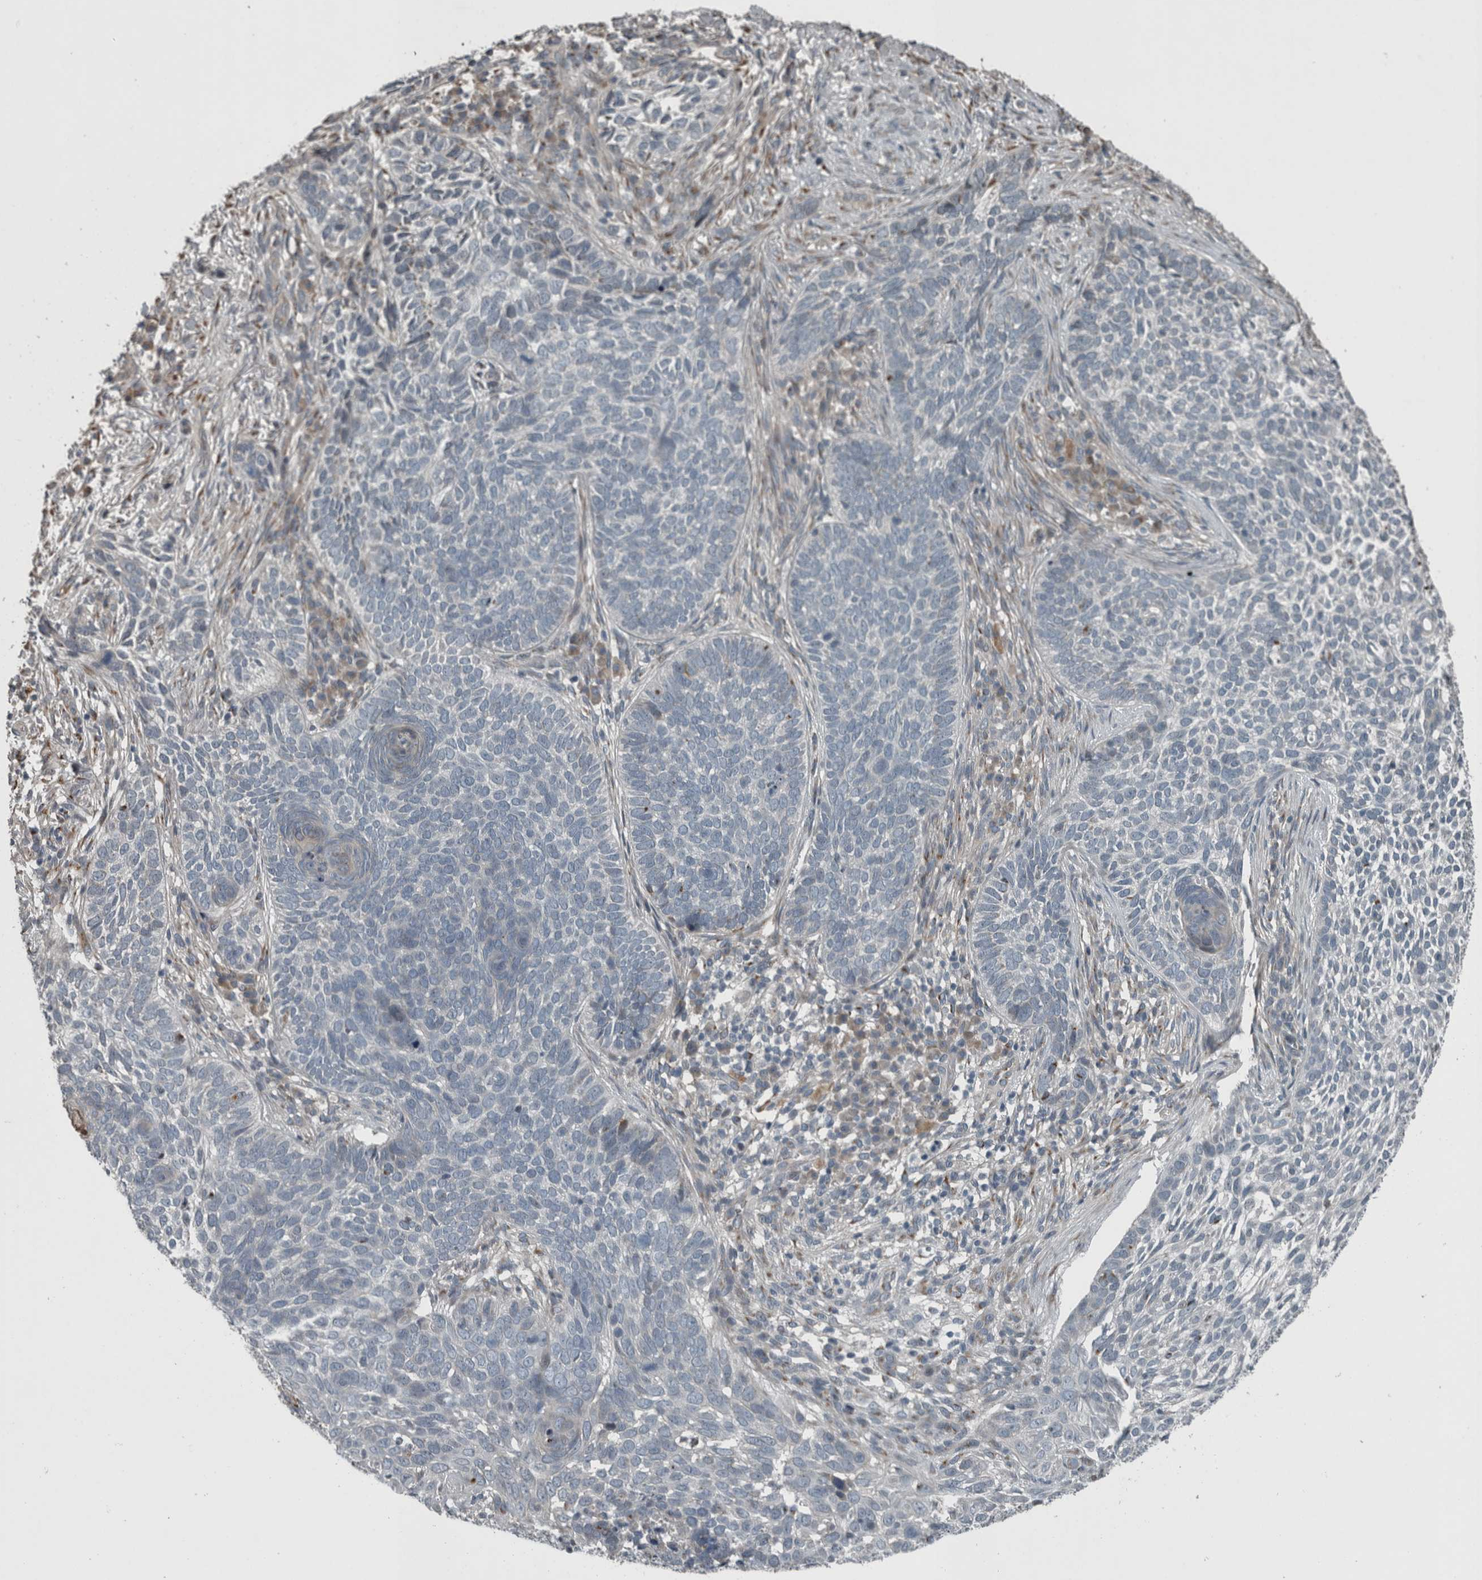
{"staining": {"intensity": "negative", "quantity": "none", "location": "none"}, "tissue": "skin cancer", "cell_type": "Tumor cells", "image_type": "cancer", "snomed": [{"axis": "morphology", "description": "Basal cell carcinoma"}, {"axis": "topography", "description": "Skin"}], "caption": "DAB immunohistochemical staining of human basal cell carcinoma (skin) shows no significant staining in tumor cells. Brightfield microscopy of immunohistochemistry (IHC) stained with DAB (brown) and hematoxylin (blue), captured at high magnification.", "gene": "ZNF345", "patient": {"sex": "female", "age": 64}}